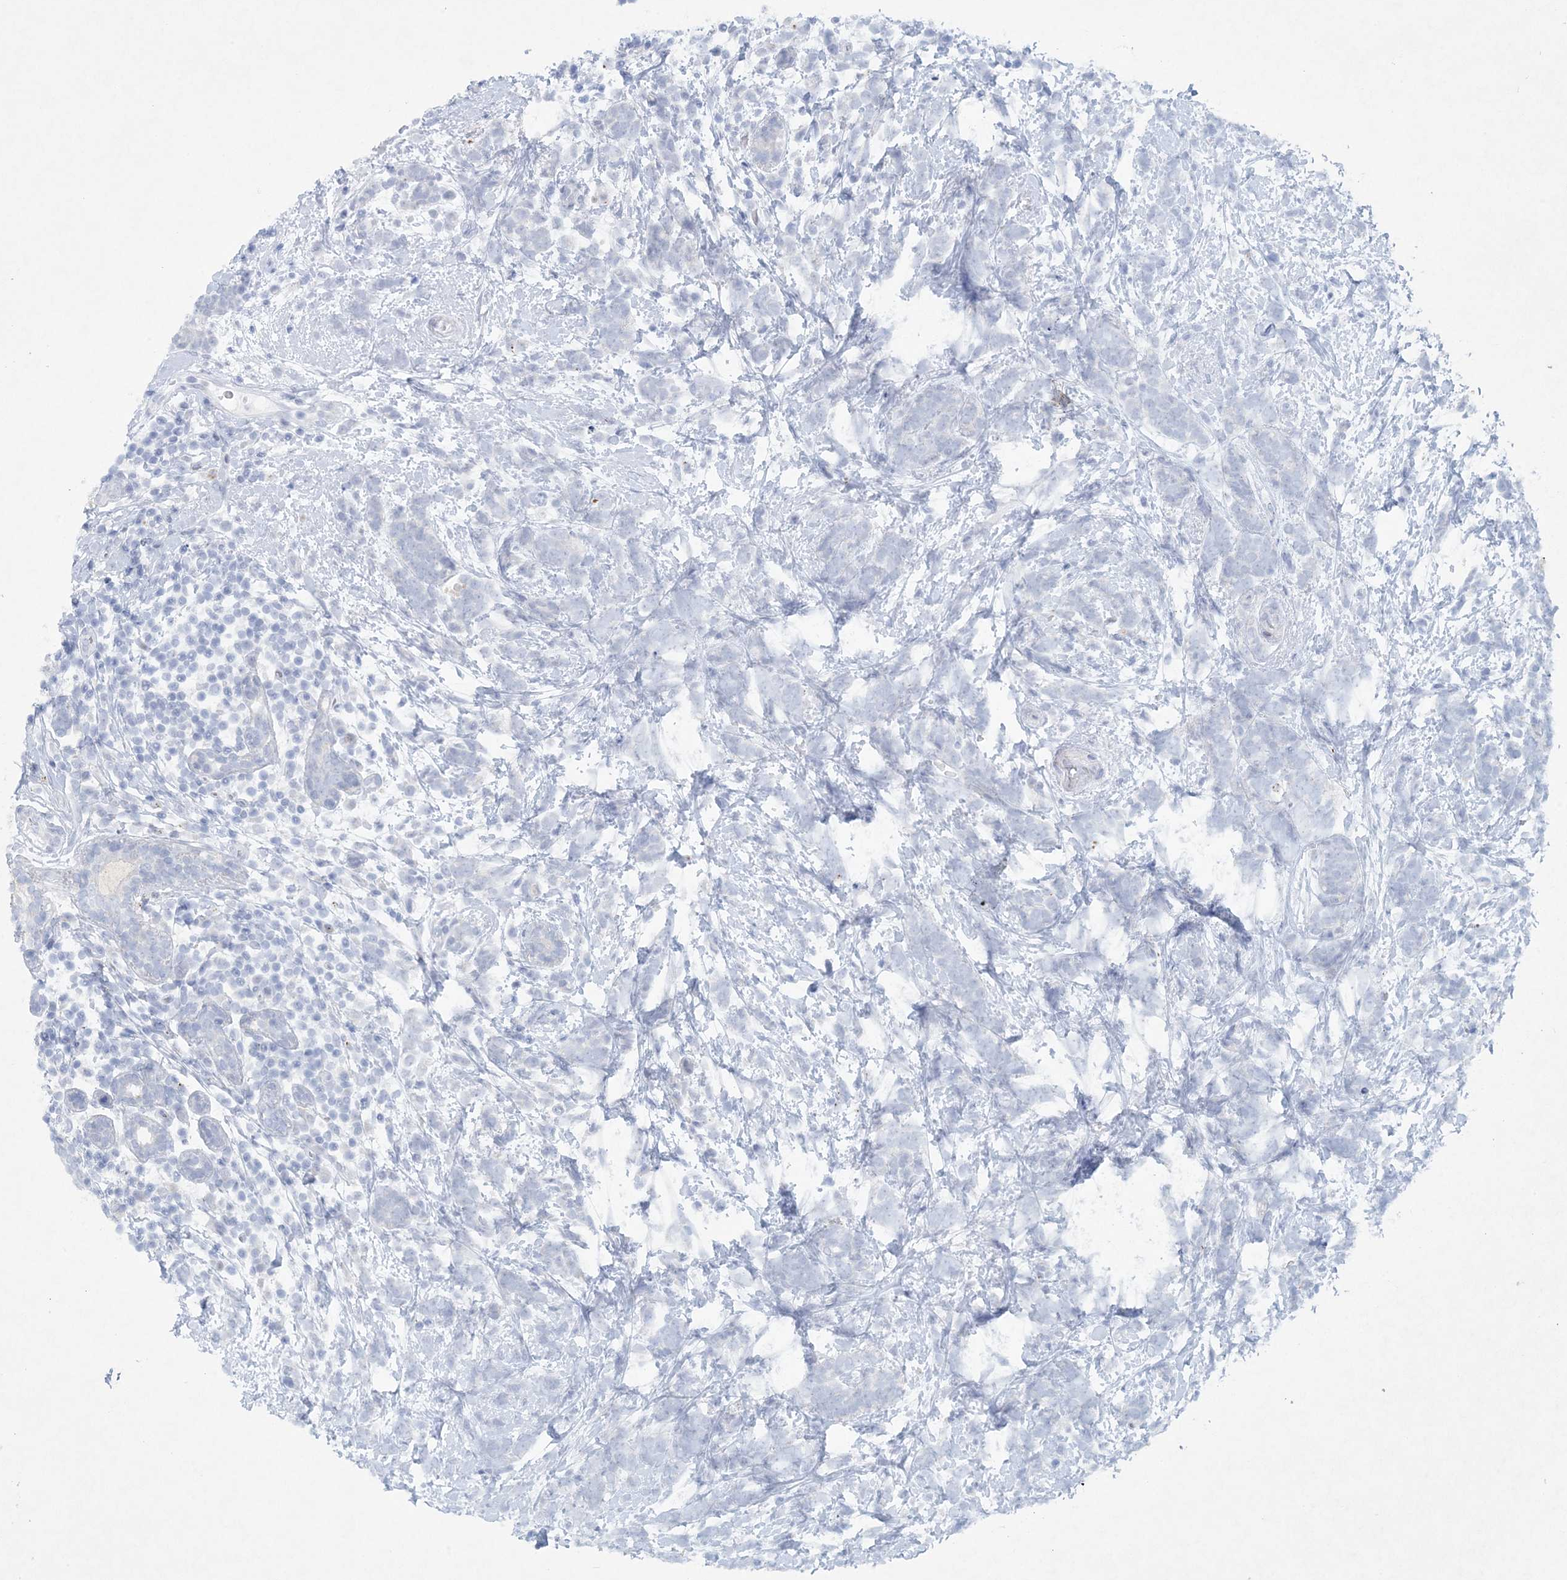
{"staining": {"intensity": "negative", "quantity": "none", "location": "none"}, "tissue": "breast cancer", "cell_type": "Tumor cells", "image_type": "cancer", "snomed": [{"axis": "morphology", "description": "Lobular carcinoma"}, {"axis": "topography", "description": "Breast"}], "caption": "This is an immunohistochemistry (IHC) image of breast cancer (lobular carcinoma). There is no positivity in tumor cells.", "gene": "GABRG1", "patient": {"sex": "female", "age": 58}}